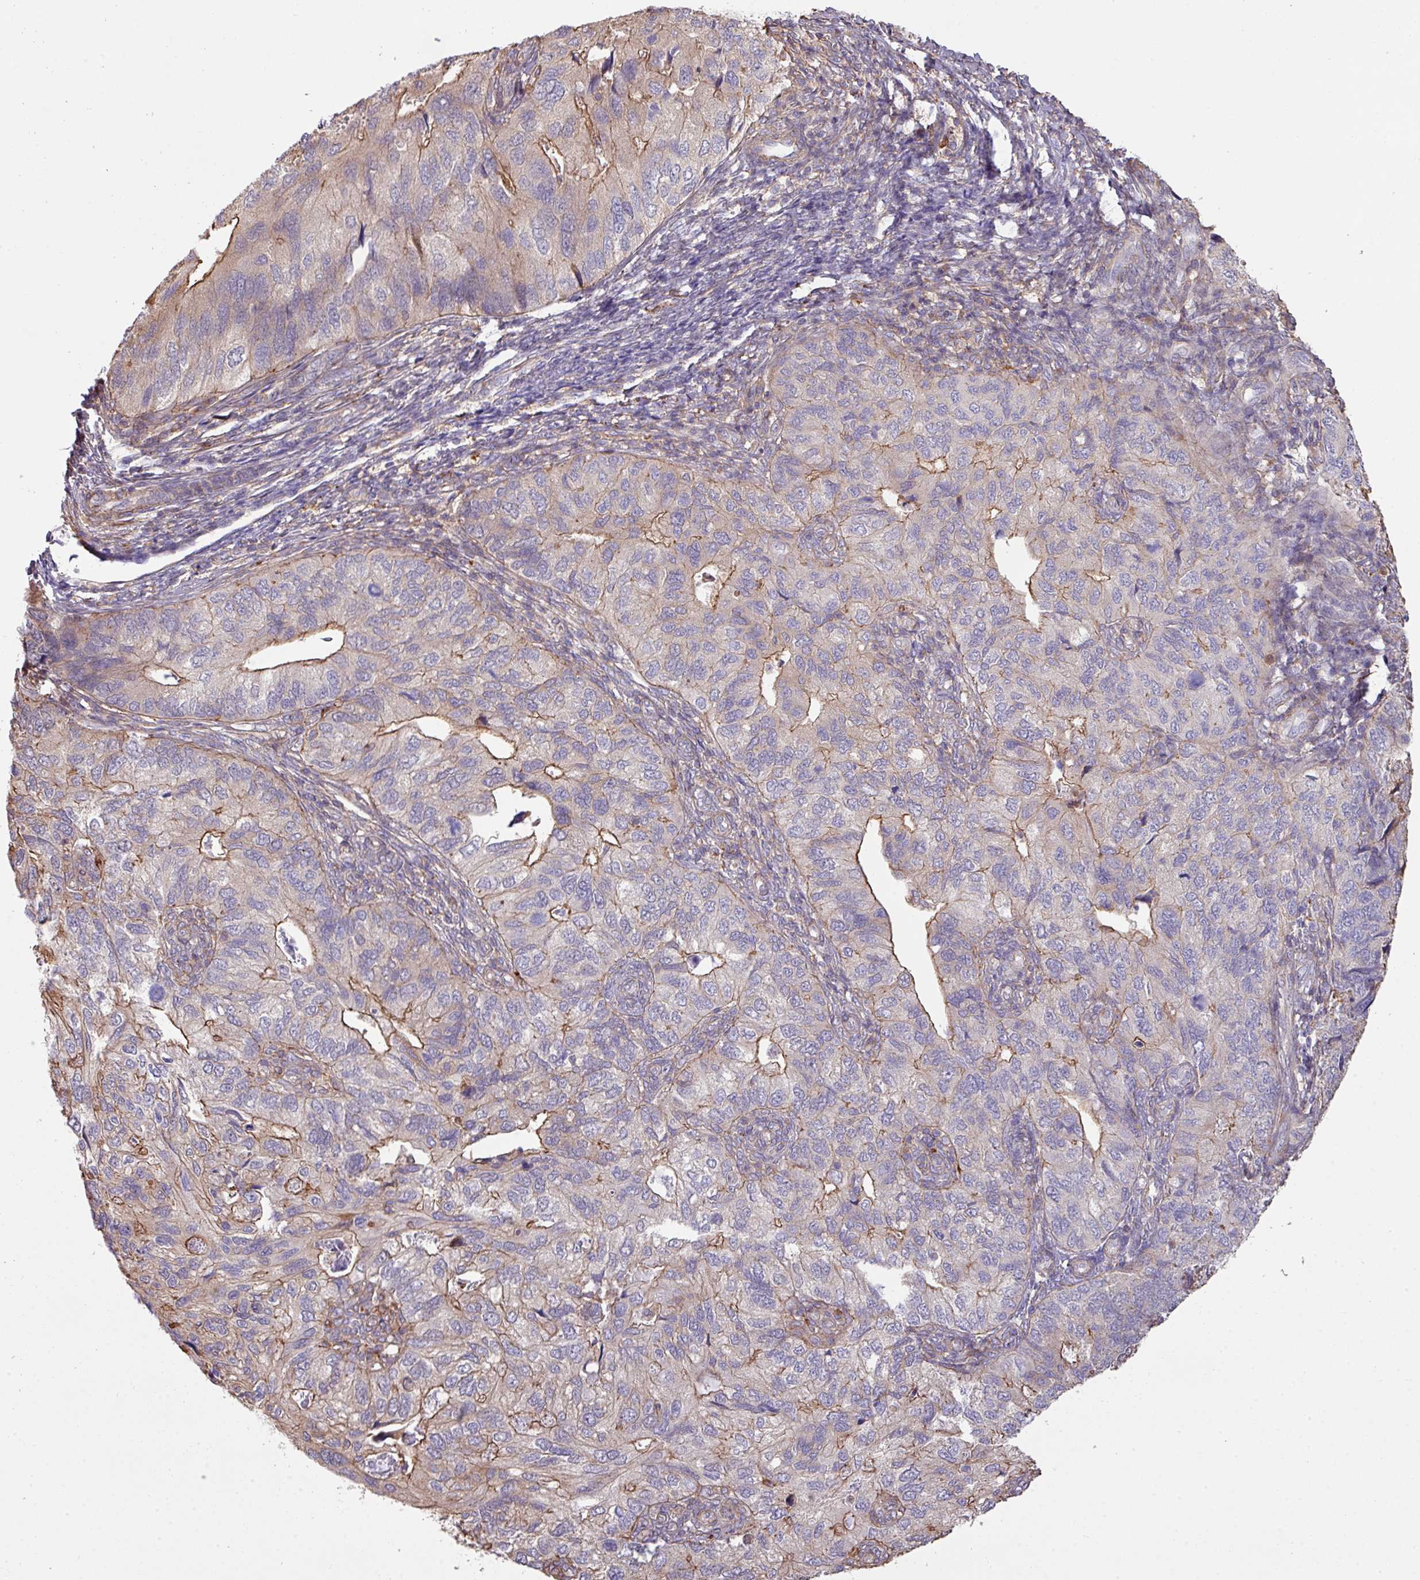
{"staining": {"intensity": "moderate", "quantity": "<25%", "location": "cytoplasmic/membranous"}, "tissue": "endometrial cancer", "cell_type": "Tumor cells", "image_type": "cancer", "snomed": [{"axis": "morphology", "description": "Carcinoma, NOS"}, {"axis": "topography", "description": "Uterus"}], "caption": "A histopathology image of endometrial cancer stained for a protein shows moderate cytoplasmic/membranous brown staining in tumor cells.", "gene": "LRRC41", "patient": {"sex": "female", "age": 76}}